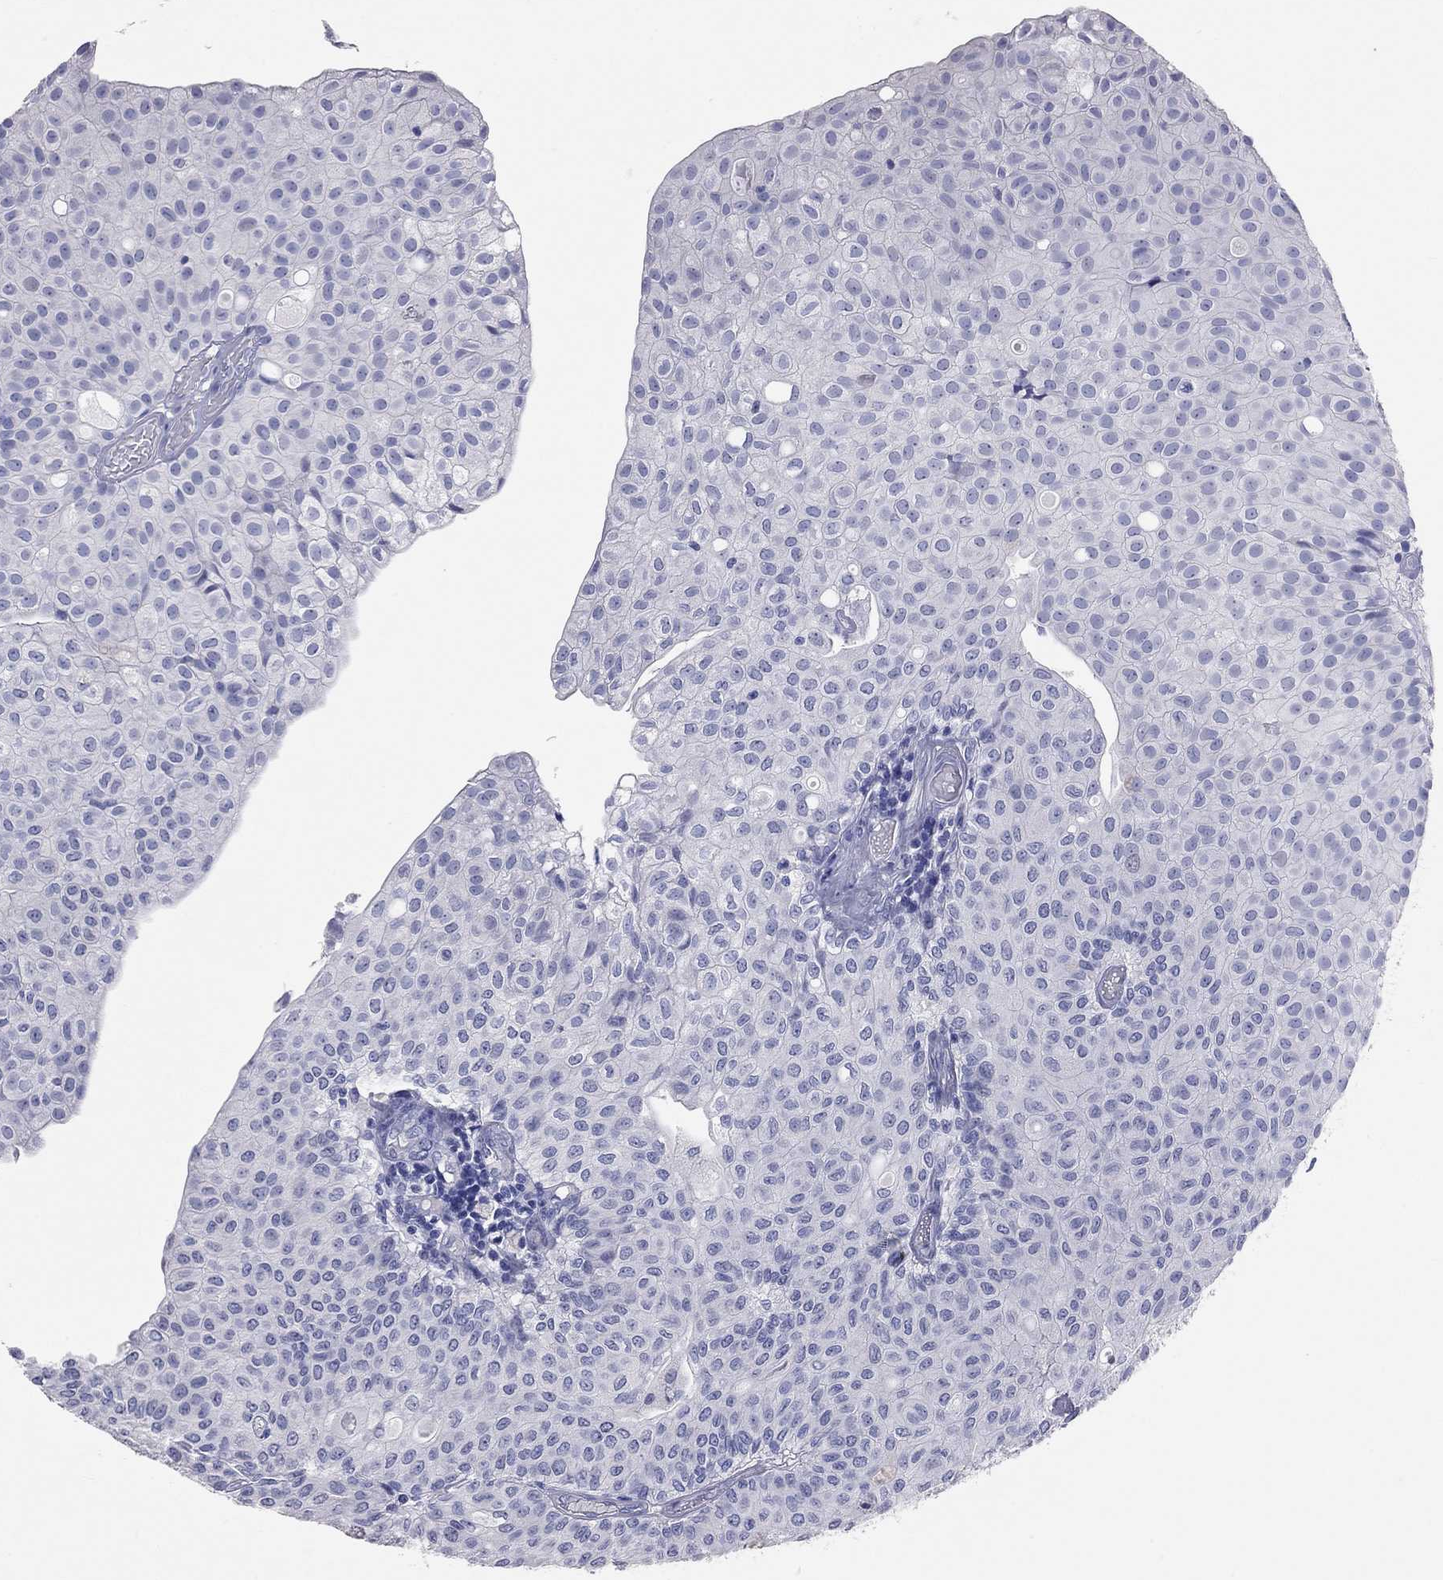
{"staining": {"intensity": "negative", "quantity": "none", "location": "none"}, "tissue": "urothelial cancer", "cell_type": "Tumor cells", "image_type": "cancer", "snomed": [{"axis": "morphology", "description": "Urothelial carcinoma, Low grade"}, {"axis": "topography", "description": "Urinary bladder"}], "caption": "Immunohistochemistry of urothelial cancer exhibits no staining in tumor cells. Nuclei are stained in blue.", "gene": "KCNB1", "patient": {"sex": "male", "age": 89}}